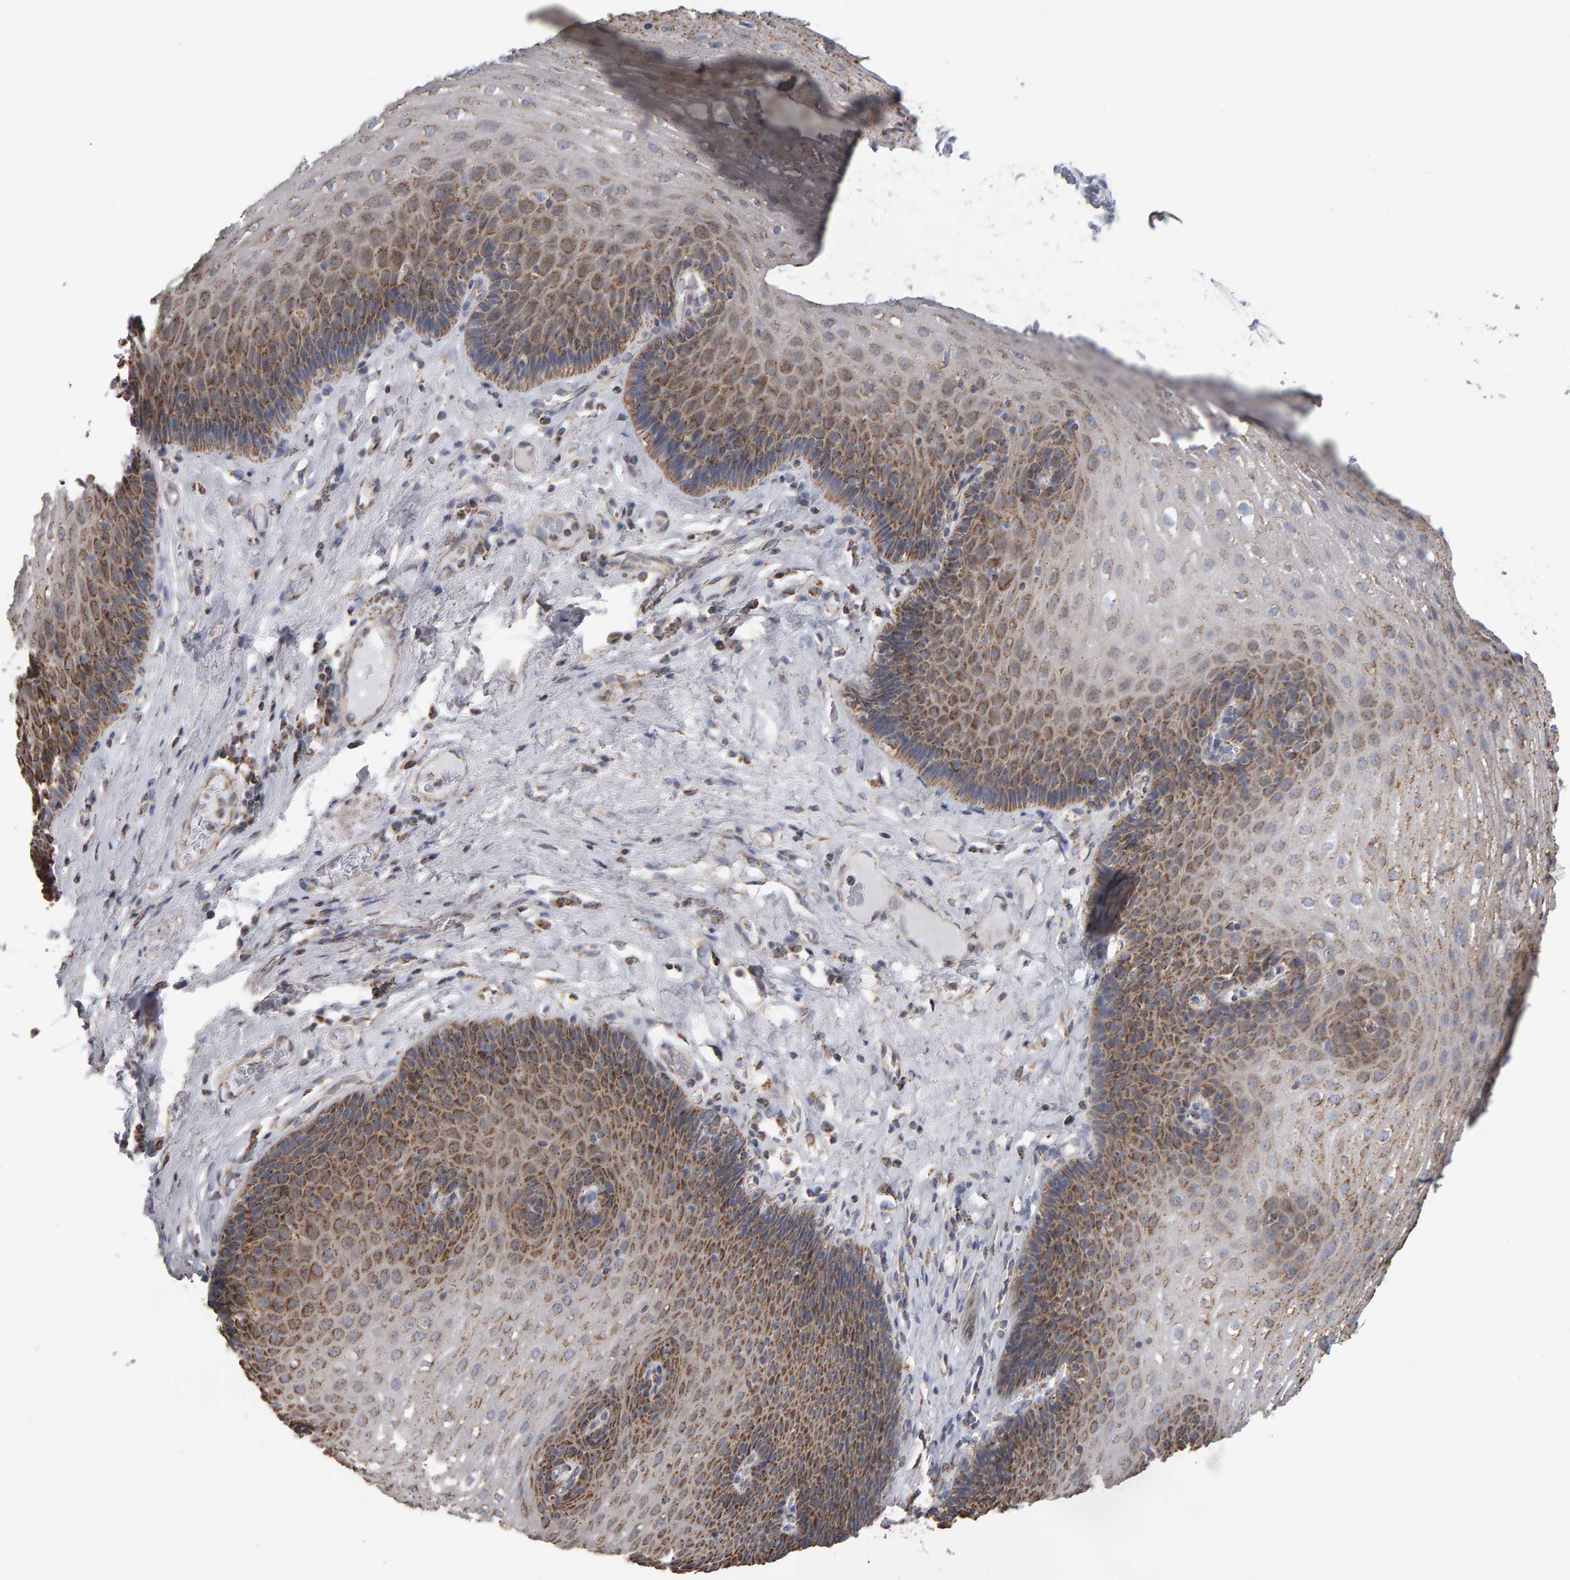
{"staining": {"intensity": "moderate", "quantity": ">75%", "location": "cytoplasmic/membranous"}, "tissue": "esophagus", "cell_type": "Squamous epithelial cells", "image_type": "normal", "snomed": [{"axis": "morphology", "description": "Normal tissue, NOS"}, {"axis": "topography", "description": "Esophagus"}], "caption": "Immunohistochemical staining of normal esophagus shows medium levels of moderate cytoplasmic/membranous expression in about >75% of squamous epithelial cells. The staining is performed using DAB (3,3'-diaminobenzidine) brown chromogen to label protein expression. The nuclei are counter-stained blue using hematoxylin.", "gene": "TOM1L1", "patient": {"sex": "female", "age": 66}}